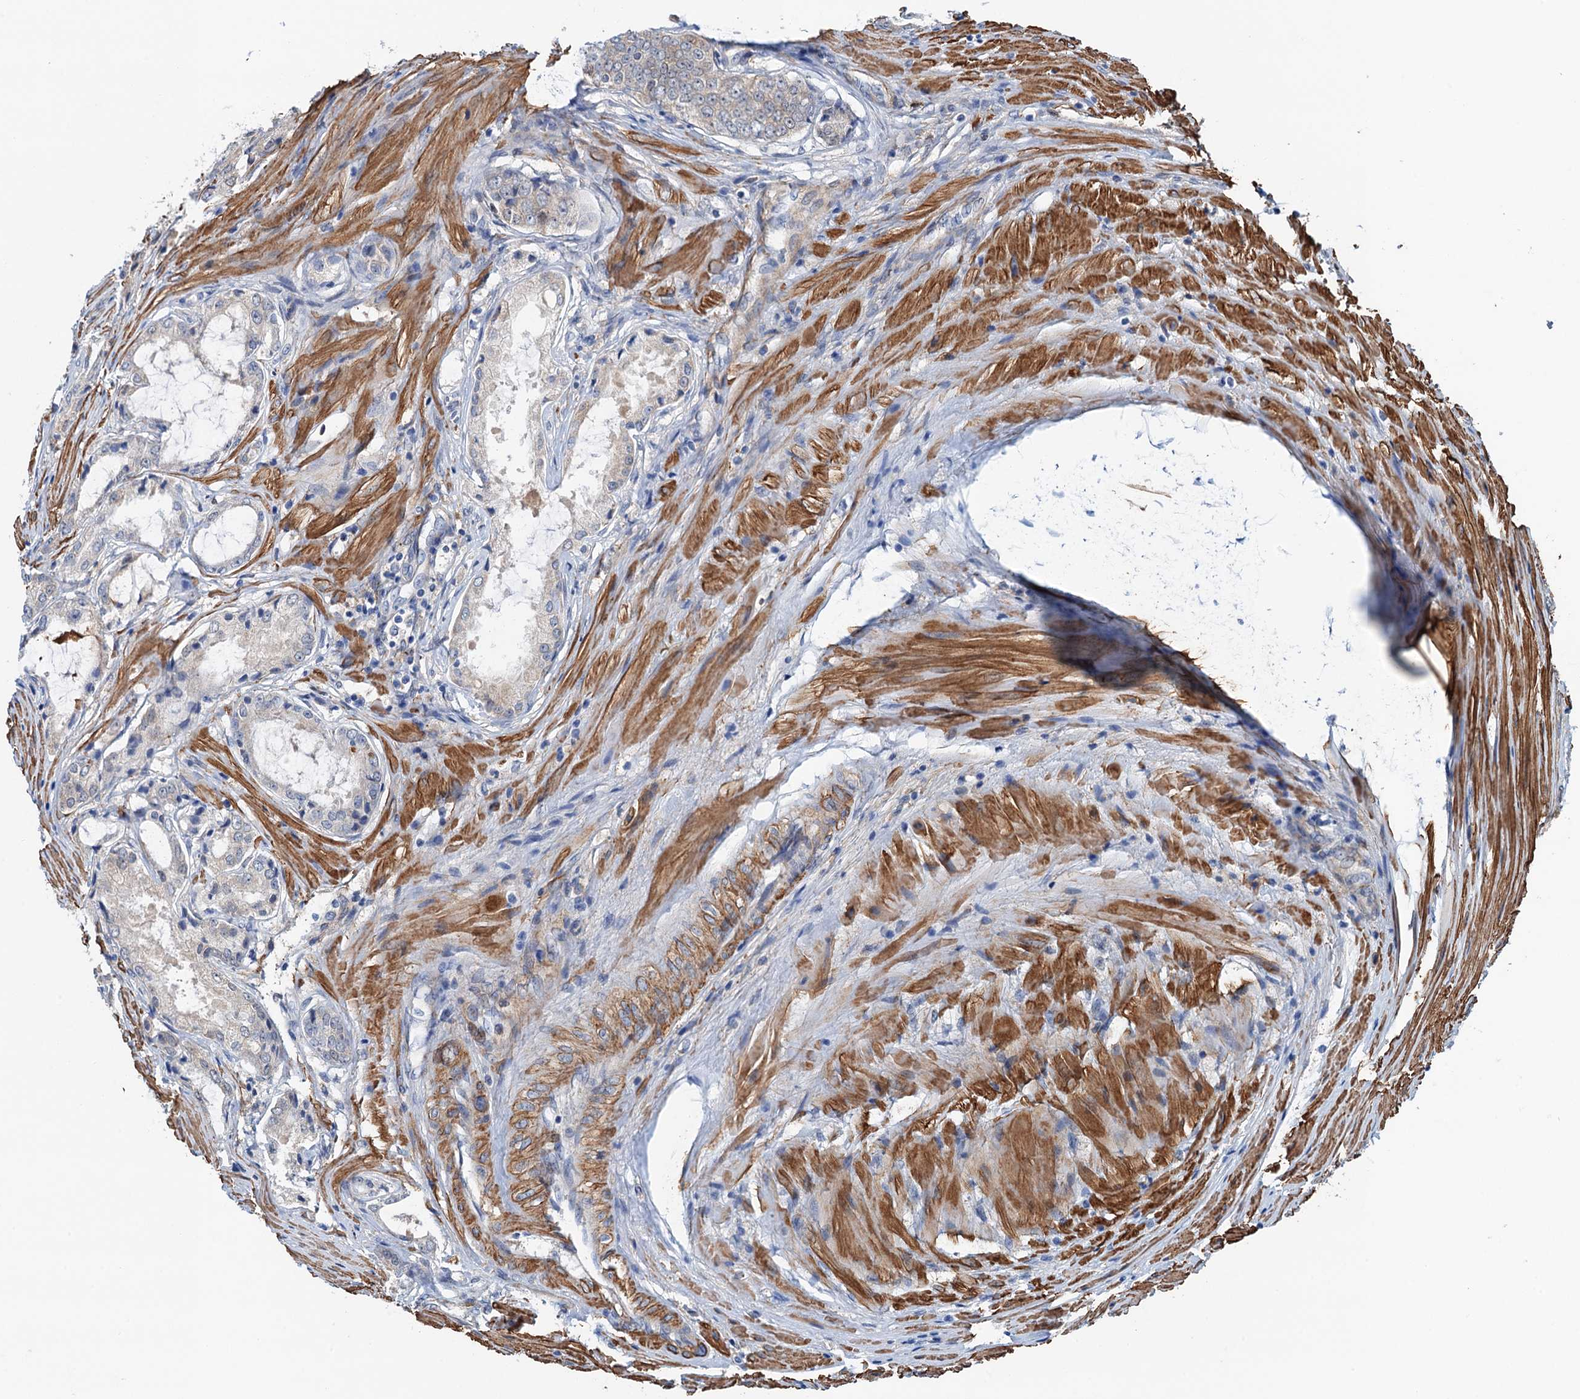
{"staining": {"intensity": "weak", "quantity": "<25%", "location": "cytoplasmic/membranous"}, "tissue": "prostate cancer", "cell_type": "Tumor cells", "image_type": "cancer", "snomed": [{"axis": "morphology", "description": "Adenocarcinoma, Low grade"}, {"axis": "topography", "description": "Prostate"}], "caption": "Immunohistochemical staining of human low-grade adenocarcinoma (prostate) exhibits no significant expression in tumor cells.", "gene": "CSTPP1", "patient": {"sex": "male", "age": 68}}